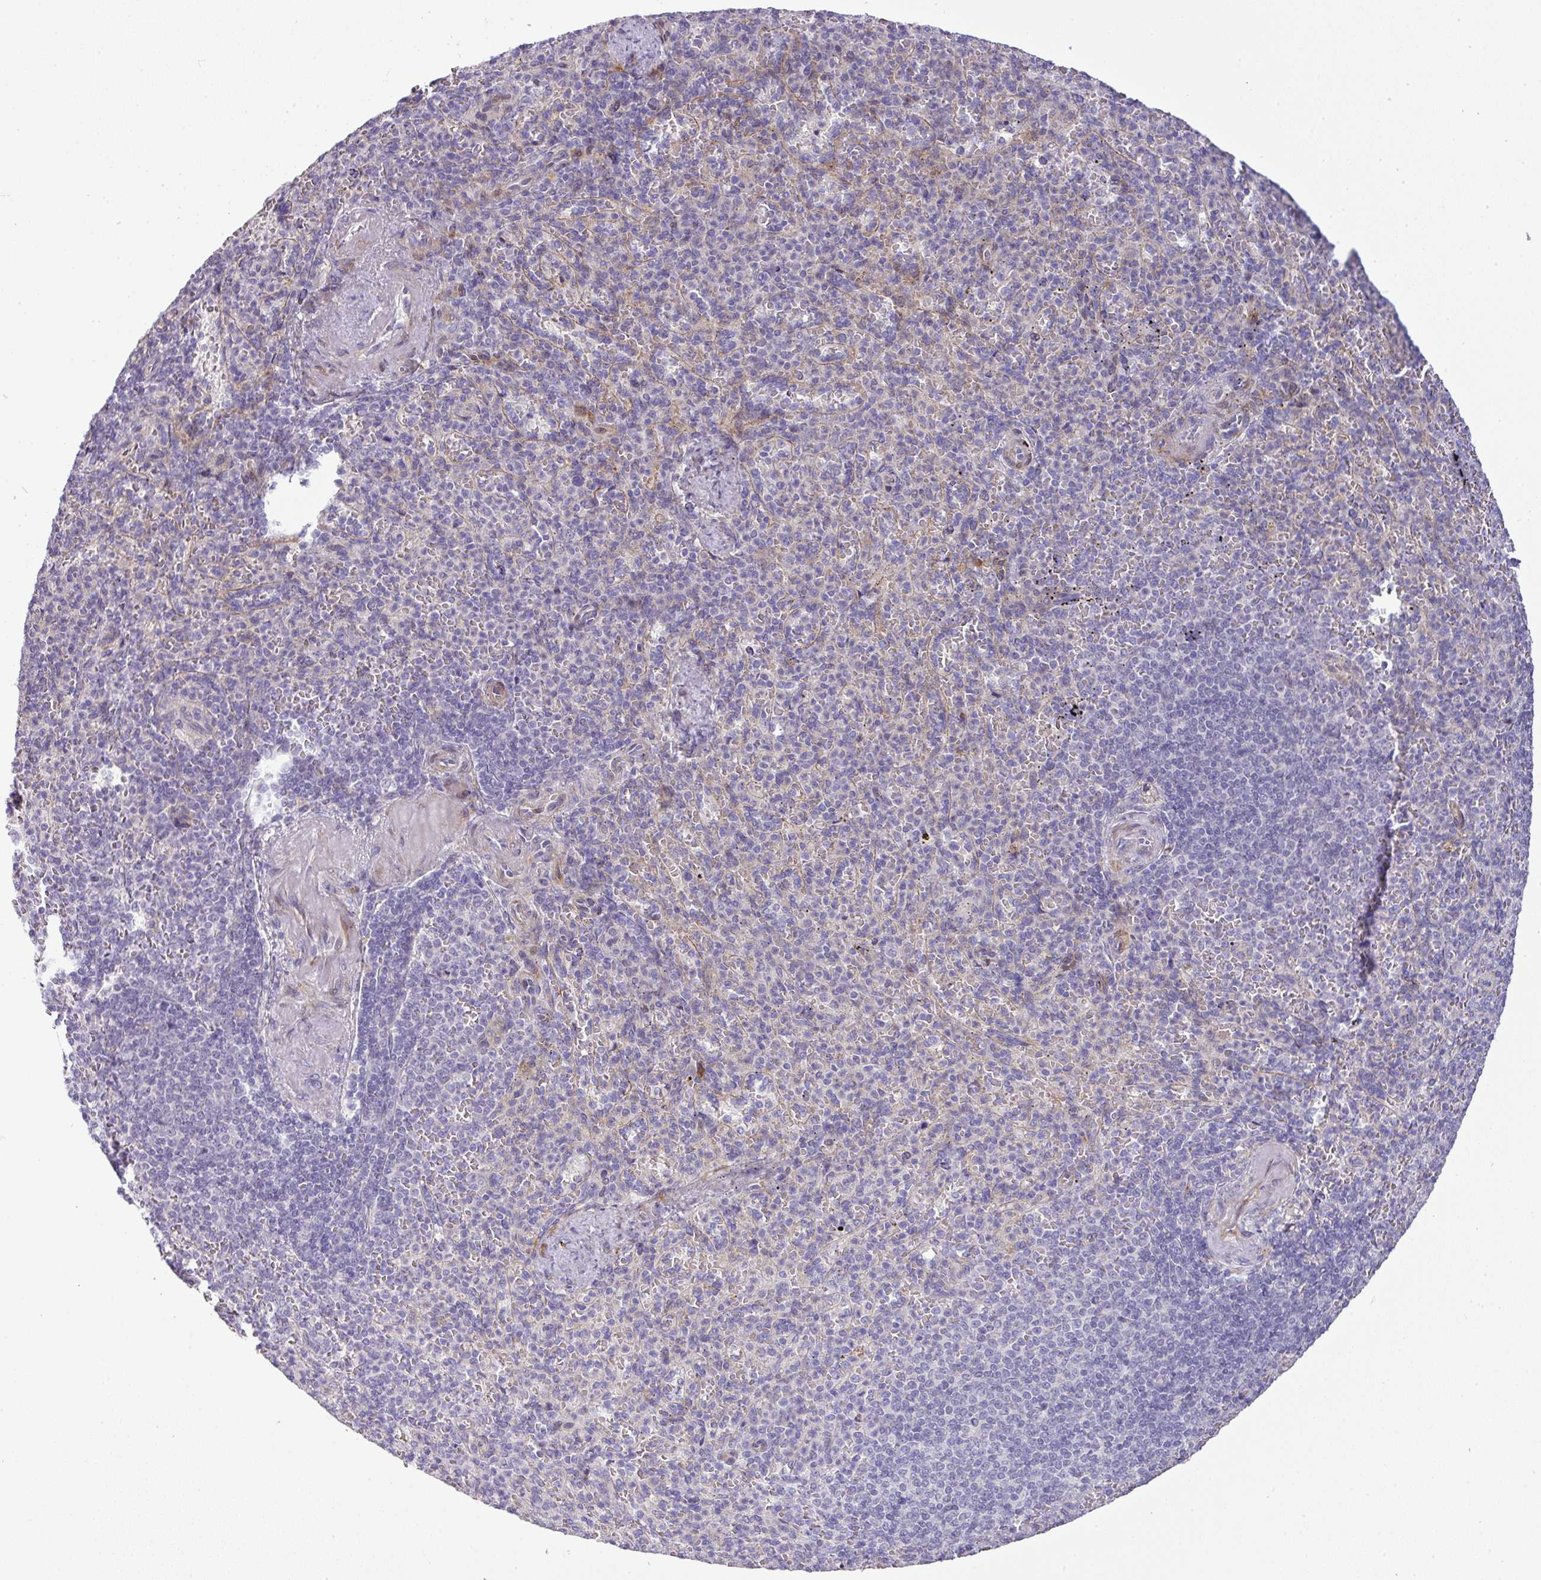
{"staining": {"intensity": "moderate", "quantity": "<25%", "location": "cytoplasmic/membranous"}, "tissue": "spleen", "cell_type": "Cells in red pulp", "image_type": "normal", "snomed": [{"axis": "morphology", "description": "Normal tissue, NOS"}, {"axis": "topography", "description": "Spleen"}], "caption": "Unremarkable spleen reveals moderate cytoplasmic/membranous staining in about <25% of cells in red pulp, visualized by immunohistochemistry.", "gene": "ATP6V1F", "patient": {"sex": "female", "age": 74}}